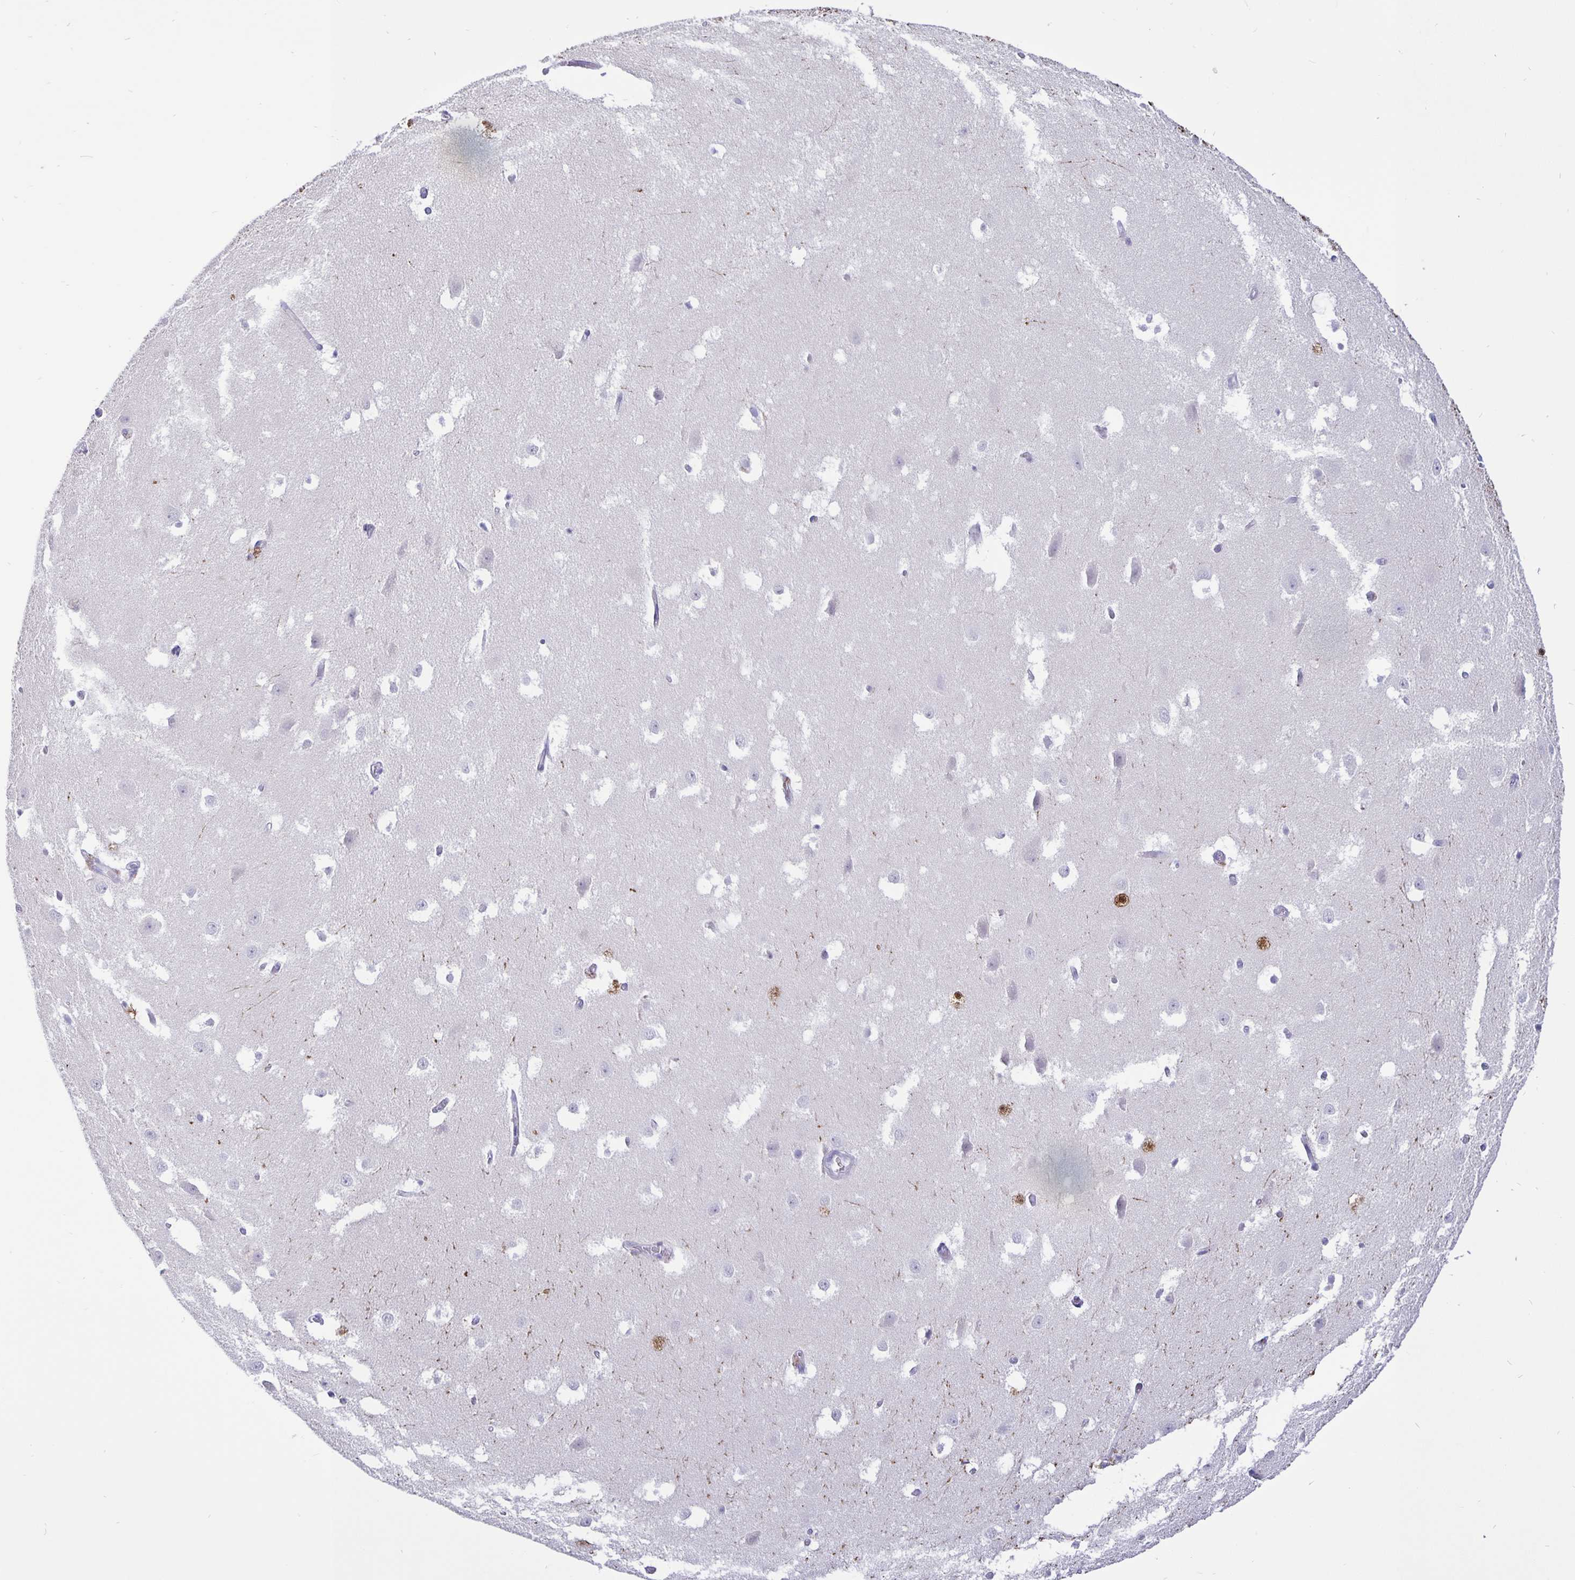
{"staining": {"intensity": "moderate", "quantity": "<25%", "location": "nuclear"}, "tissue": "hippocampus", "cell_type": "Glial cells", "image_type": "normal", "snomed": [{"axis": "morphology", "description": "Normal tissue, NOS"}, {"axis": "topography", "description": "Hippocampus"}], "caption": "Glial cells show low levels of moderate nuclear expression in about <25% of cells in unremarkable hippocampus.", "gene": "ERMN", "patient": {"sex": "female", "age": 52}}